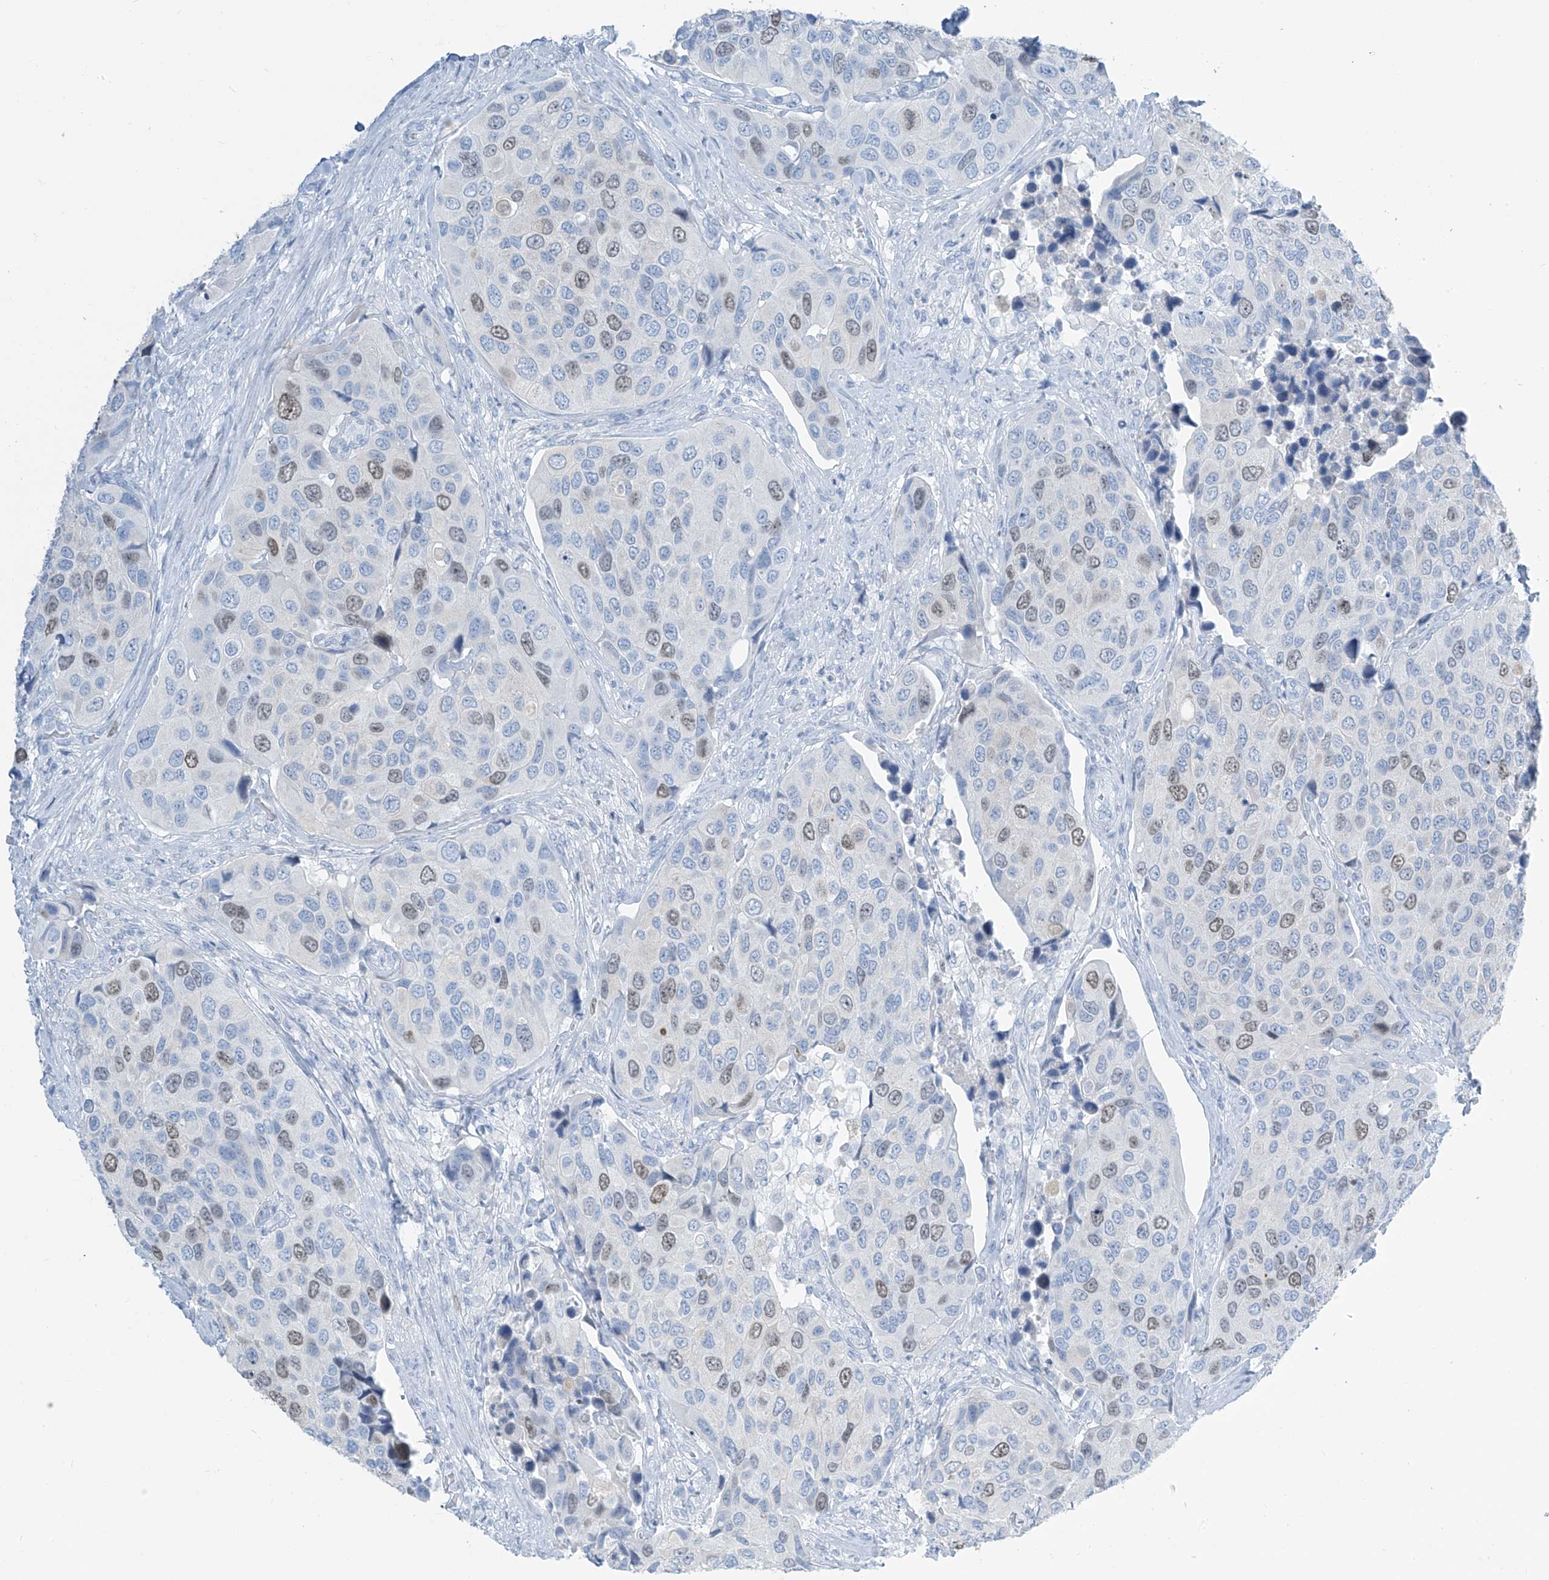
{"staining": {"intensity": "weak", "quantity": "25%-75%", "location": "nuclear"}, "tissue": "urothelial cancer", "cell_type": "Tumor cells", "image_type": "cancer", "snomed": [{"axis": "morphology", "description": "Urothelial carcinoma, High grade"}, {"axis": "topography", "description": "Urinary bladder"}], "caption": "The histopathology image exhibits a brown stain indicating the presence of a protein in the nuclear of tumor cells in high-grade urothelial carcinoma.", "gene": "SGO2", "patient": {"sex": "male", "age": 74}}